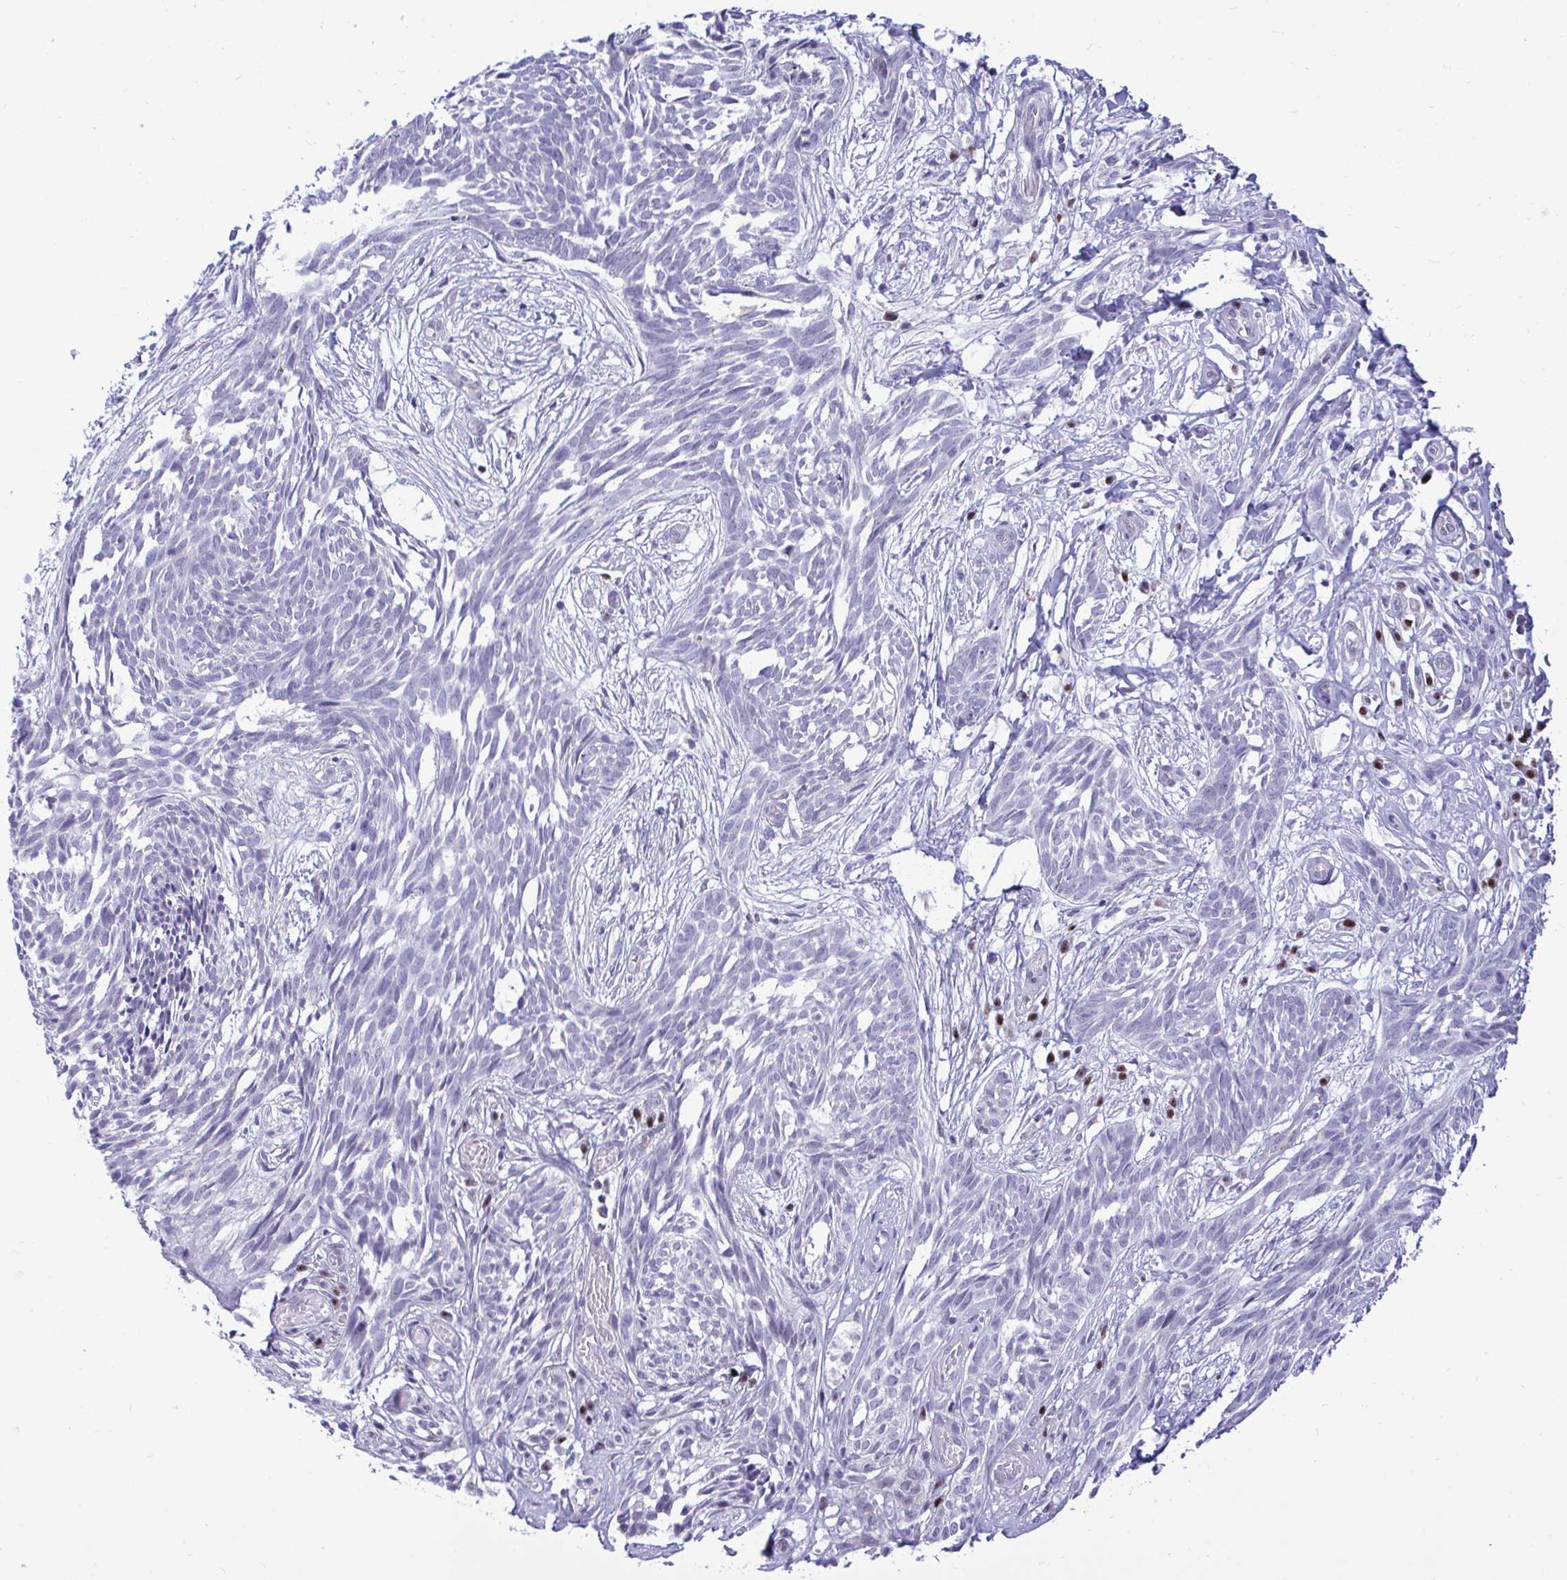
{"staining": {"intensity": "negative", "quantity": "none", "location": "none"}, "tissue": "skin cancer", "cell_type": "Tumor cells", "image_type": "cancer", "snomed": [{"axis": "morphology", "description": "Basal cell carcinoma"}, {"axis": "topography", "description": "Skin"}, {"axis": "topography", "description": "Skin, foot"}], "caption": "A micrograph of human skin cancer is negative for staining in tumor cells.", "gene": "SLC25A51", "patient": {"sex": "female", "age": 86}}